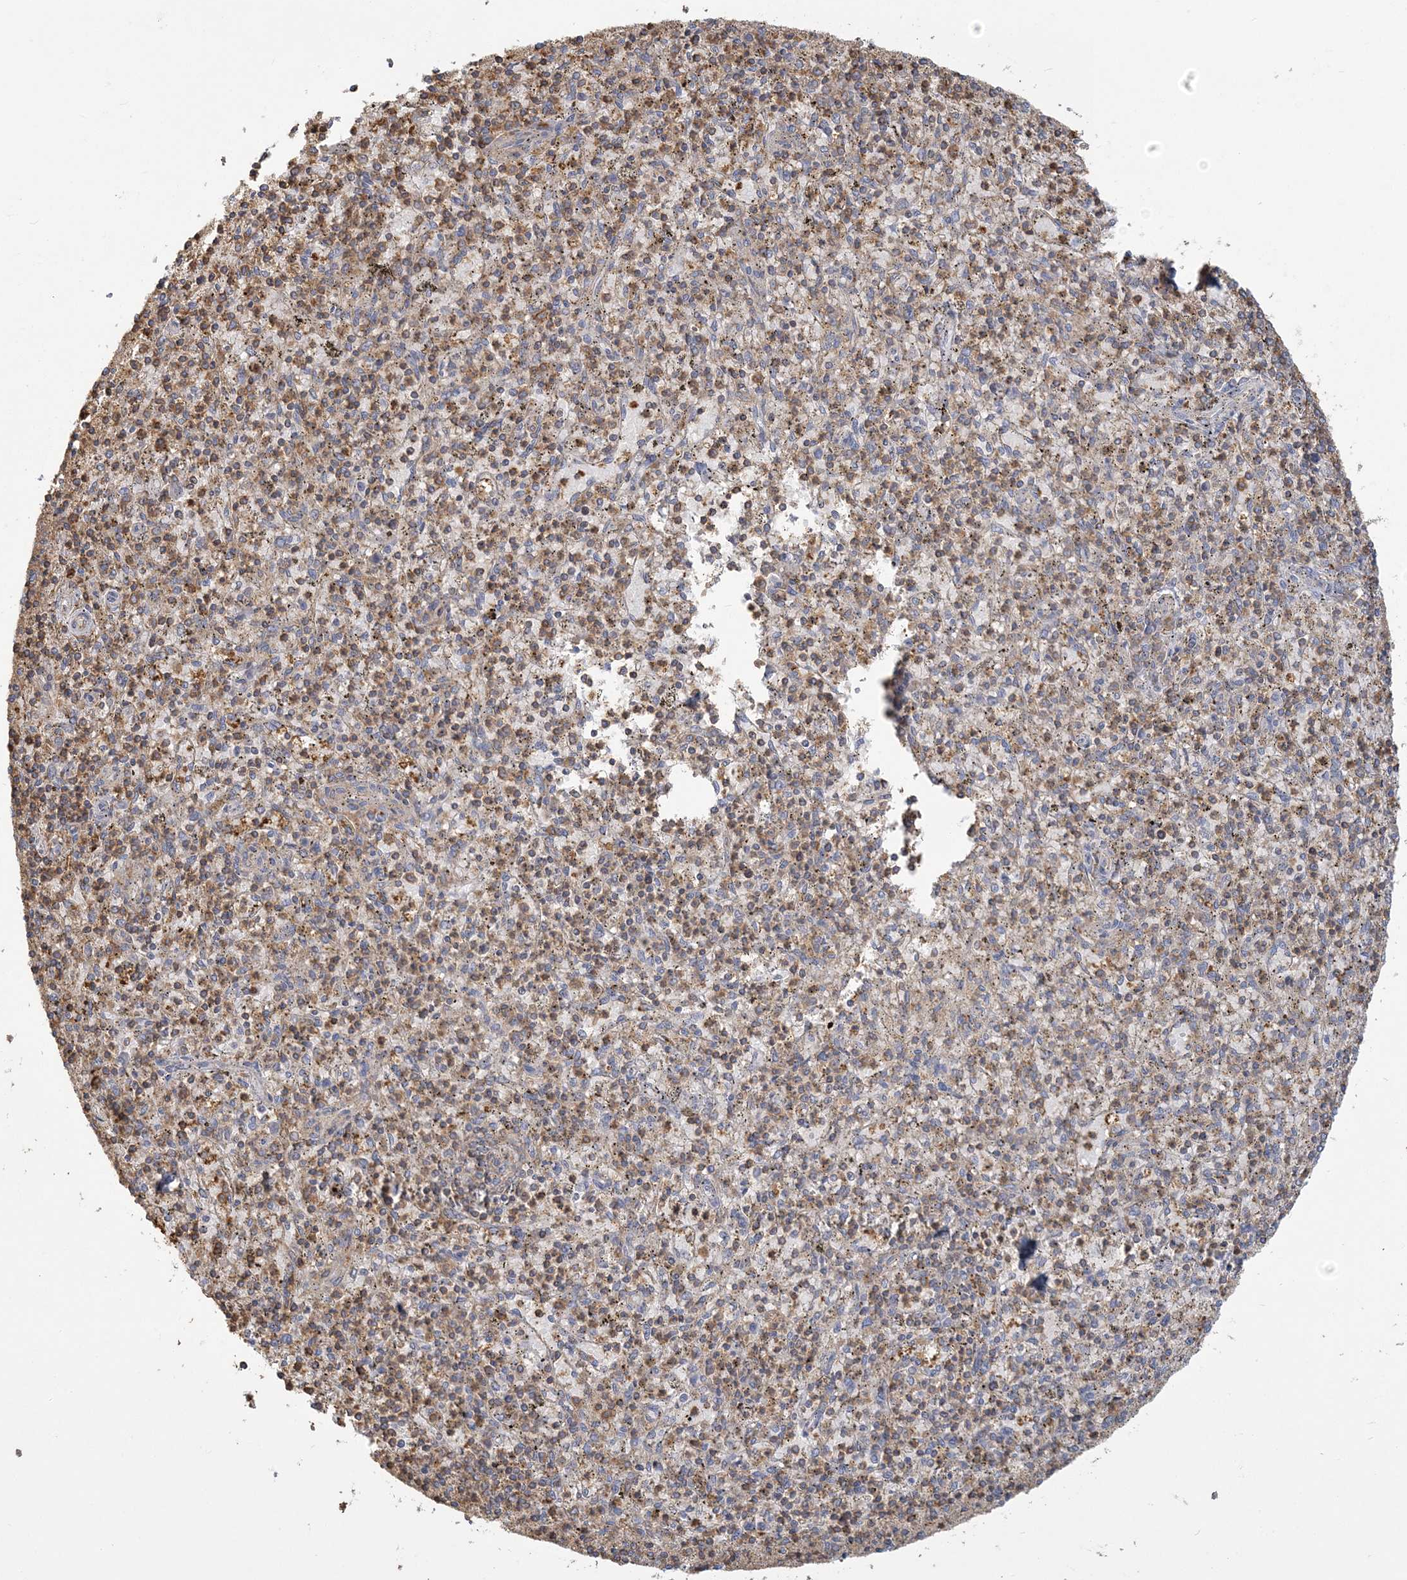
{"staining": {"intensity": "moderate", "quantity": "25%-75%", "location": "cytoplasmic/membranous"}, "tissue": "spleen", "cell_type": "Cells in red pulp", "image_type": "normal", "snomed": [{"axis": "morphology", "description": "Normal tissue, NOS"}, {"axis": "topography", "description": "Spleen"}], "caption": "The histopathology image exhibits a brown stain indicating the presence of a protein in the cytoplasmic/membranous of cells in red pulp in spleen. The protein of interest is stained brown, and the nuclei are stained in blue (DAB (3,3'-diaminobenzidine) IHC with brightfield microscopy, high magnification).", "gene": "ANKS1A", "patient": {"sex": "male", "age": 72}}